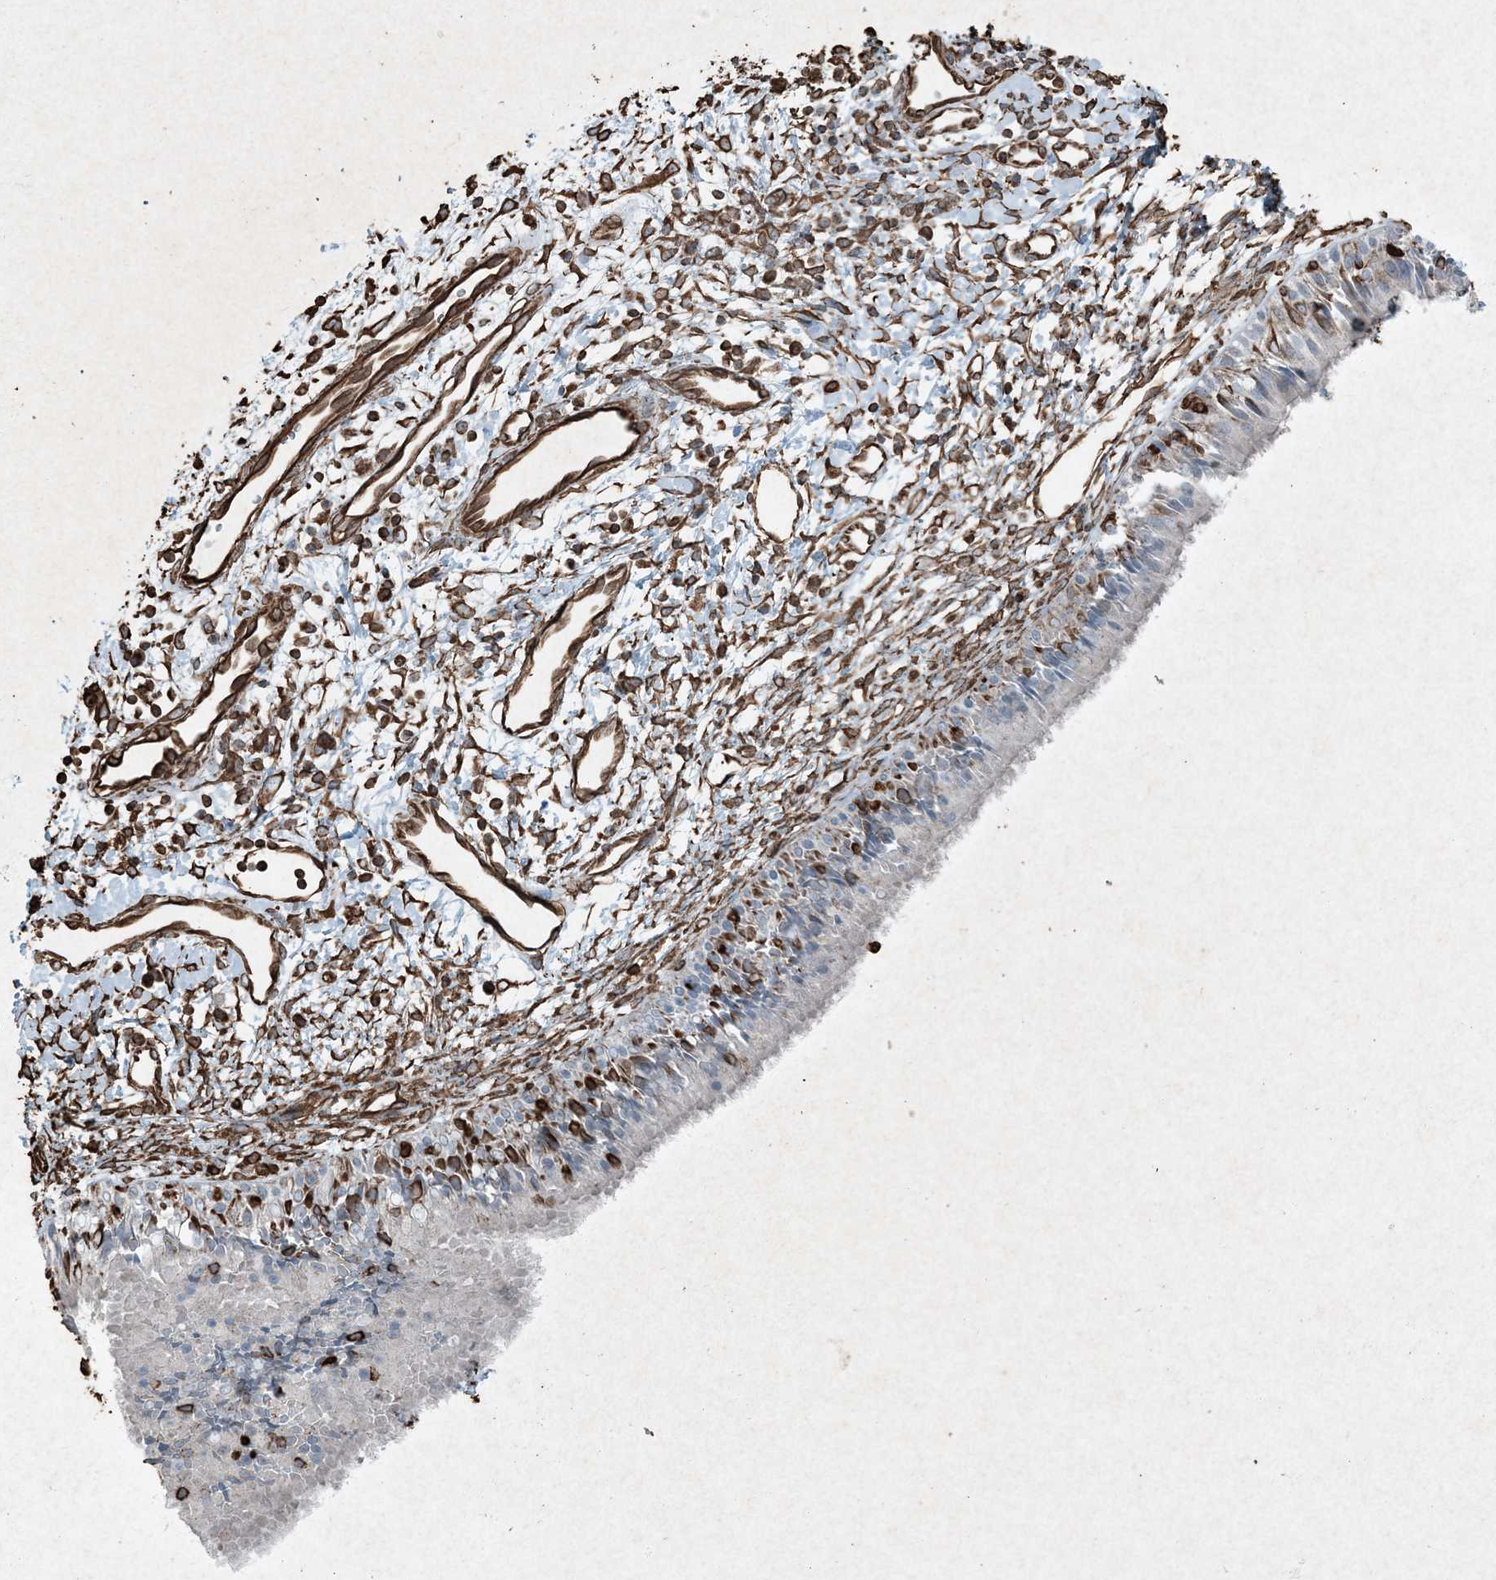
{"staining": {"intensity": "negative", "quantity": "none", "location": "none"}, "tissue": "nasopharynx", "cell_type": "Respiratory epithelial cells", "image_type": "normal", "snomed": [{"axis": "morphology", "description": "Normal tissue, NOS"}, {"axis": "topography", "description": "Nasopharynx"}], "caption": "The immunohistochemistry histopathology image has no significant expression in respiratory epithelial cells of nasopharynx.", "gene": "RYK", "patient": {"sex": "male", "age": 22}}